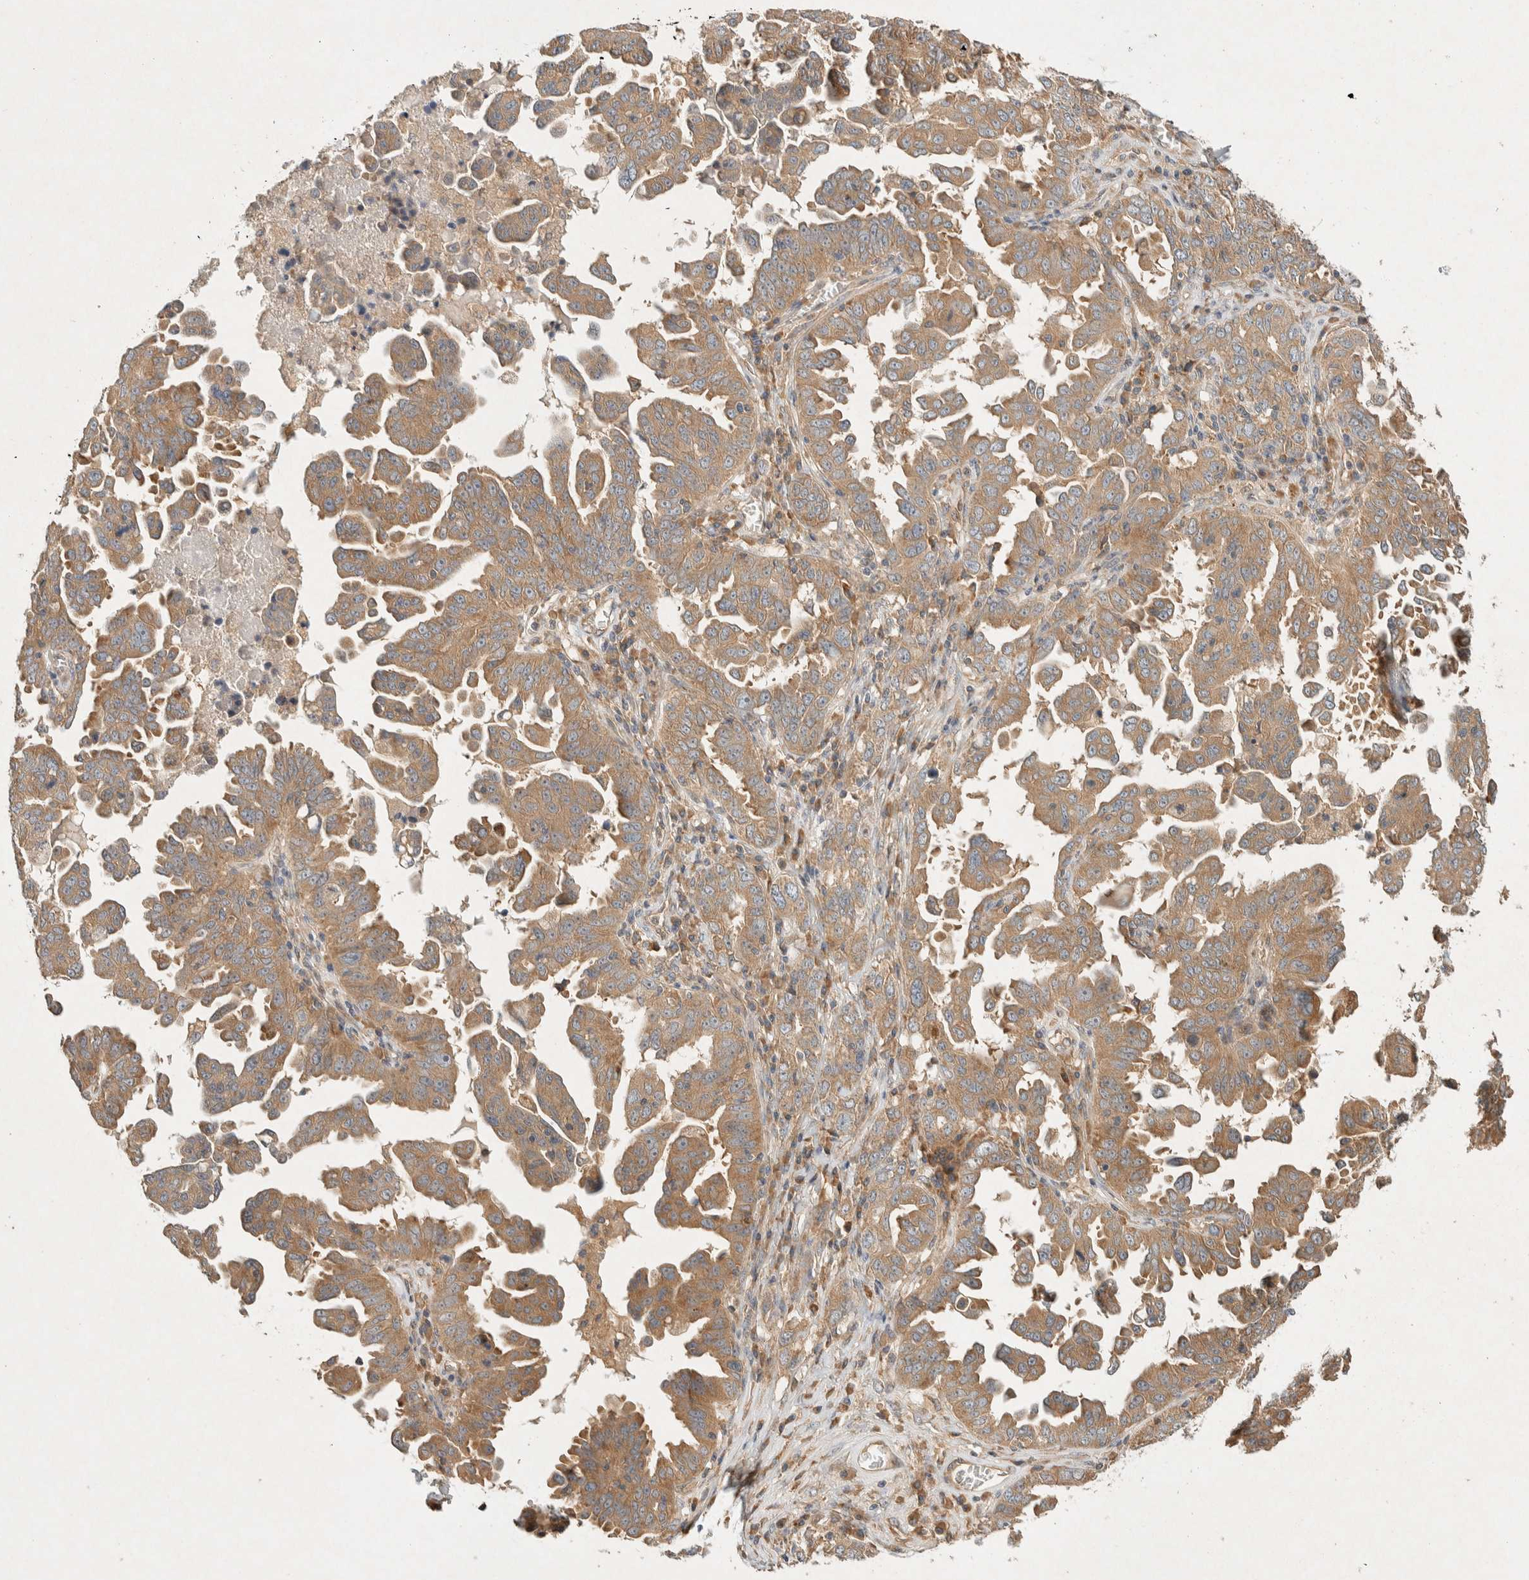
{"staining": {"intensity": "moderate", "quantity": ">75%", "location": "cytoplasmic/membranous"}, "tissue": "ovarian cancer", "cell_type": "Tumor cells", "image_type": "cancer", "snomed": [{"axis": "morphology", "description": "Carcinoma, endometroid"}, {"axis": "topography", "description": "Ovary"}], "caption": "Human endometroid carcinoma (ovarian) stained for a protein (brown) shows moderate cytoplasmic/membranous positive positivity in approximately >75% of tumor cells.", "gene": "PXK", "patient": {"sex": "female", "age": 62}}